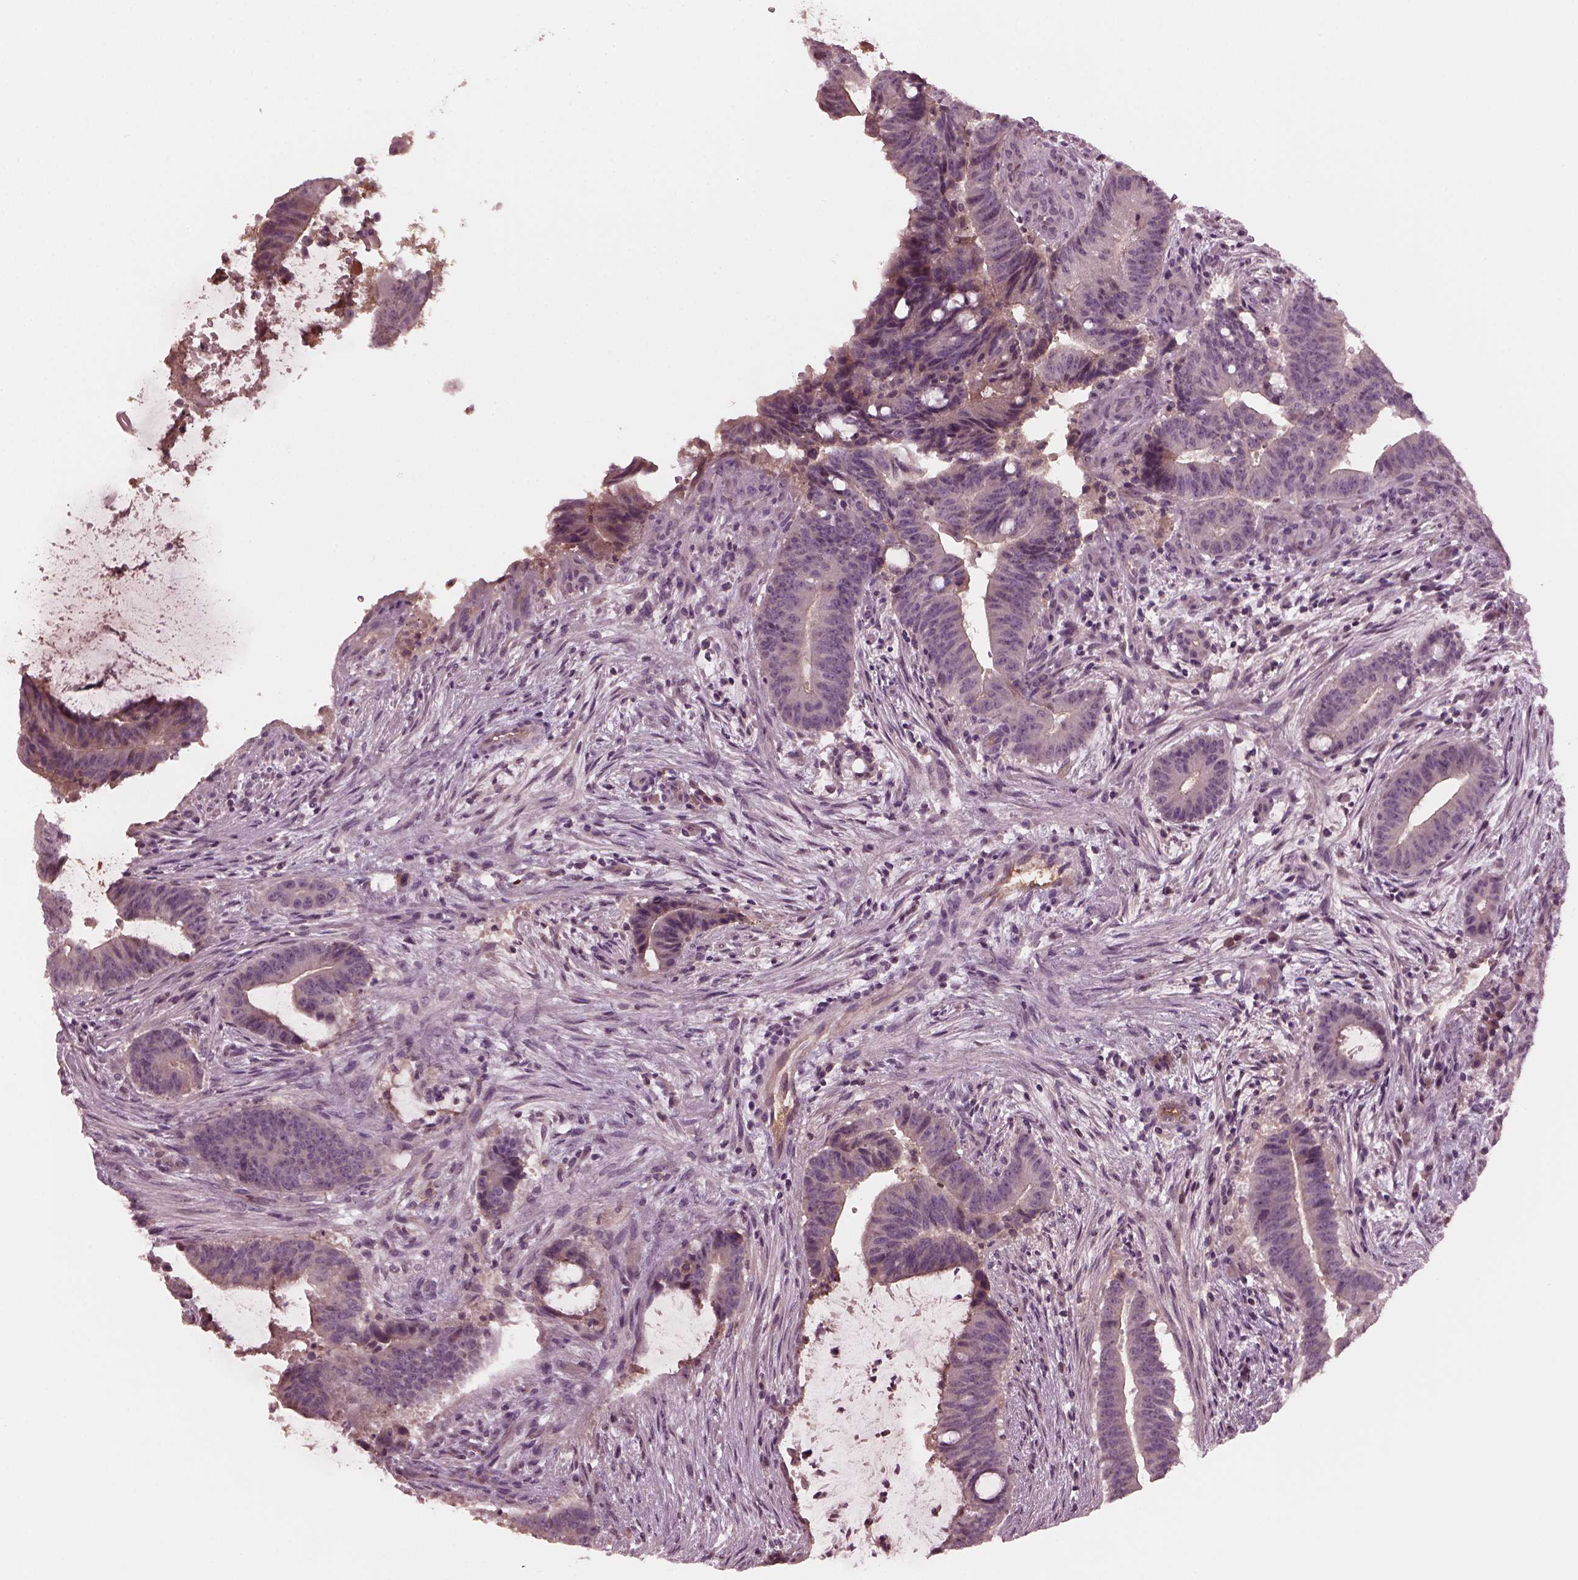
{"staining": {"intensity": "weak", "quantity": "<25%", "location": "cytoplasmic/membranous"}, "tissue": "colorectal cancer", "cell_type": "Tumor cells", "image_type": "cancer", "snomed": [{"axis": "morphology", "description": "Adenocarcinoma, NOS"}, {"axis": "topography", "description": "Colon"}], "caption": "Colorectal cancer was stained to show a protein in brown. There is no significant staining in tumor cells.", "gene": "PORCN", "patient": {"sex": "female", "age": 43}}